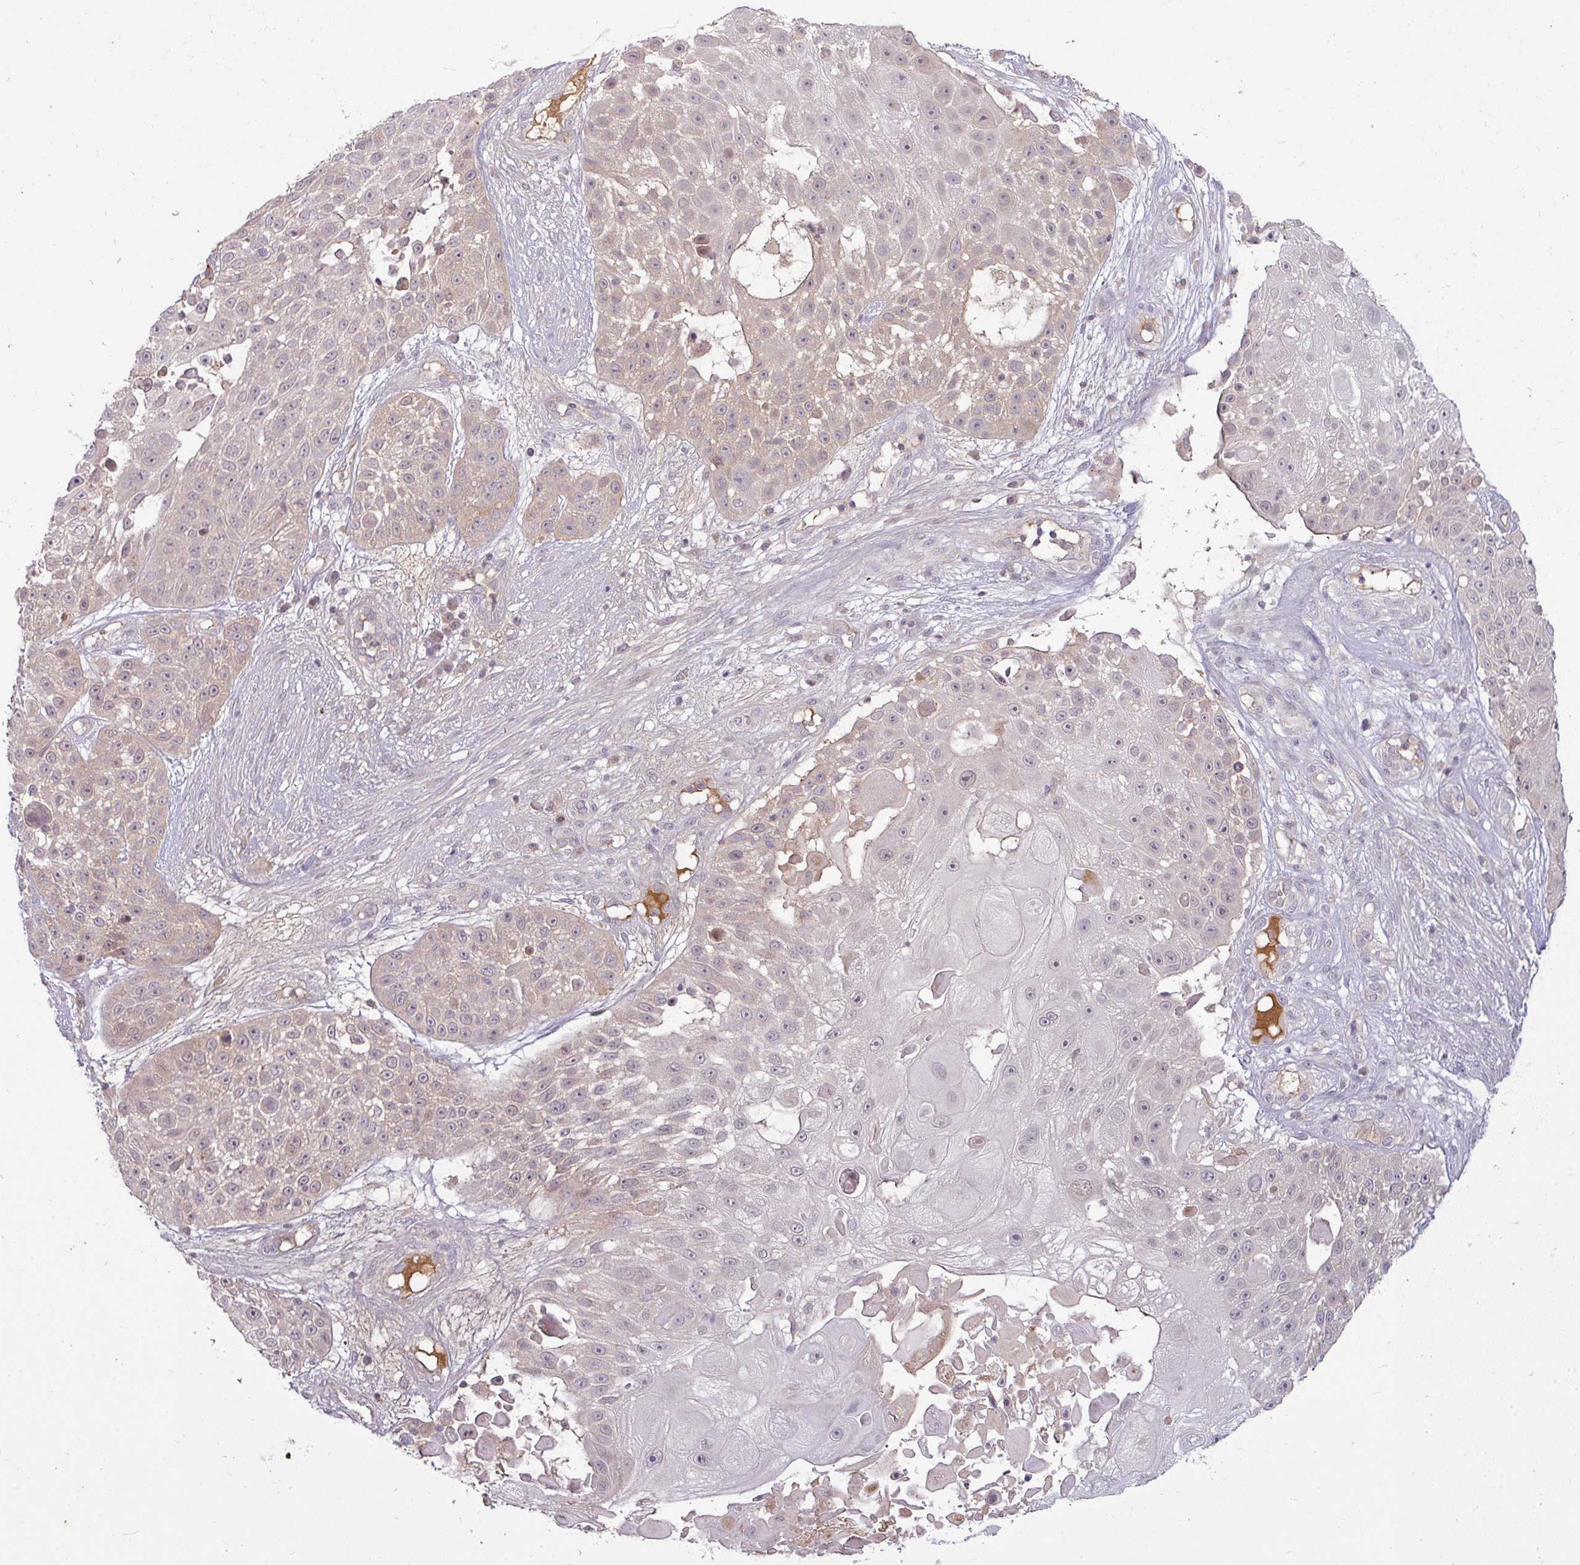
{"staining": {"intensity": "weak", "quantity": "<25%", "location": "cytoplasmic/membranous"}, "tissue": "skin cancer", "cell_type": "Tumor cells", "image_type": "cancer", "snomed": [{"axis": "morphology", "description": "Squamous cell carcinoma, NOS"}, {"axis": "topography", "description": "Skin"}], "caption": "An IHC image of skin cancer is shown. There is no staining in tumor cells of skin cancer.", "gene": "APOM", "patient": {"sex": "female", "age": 86}}